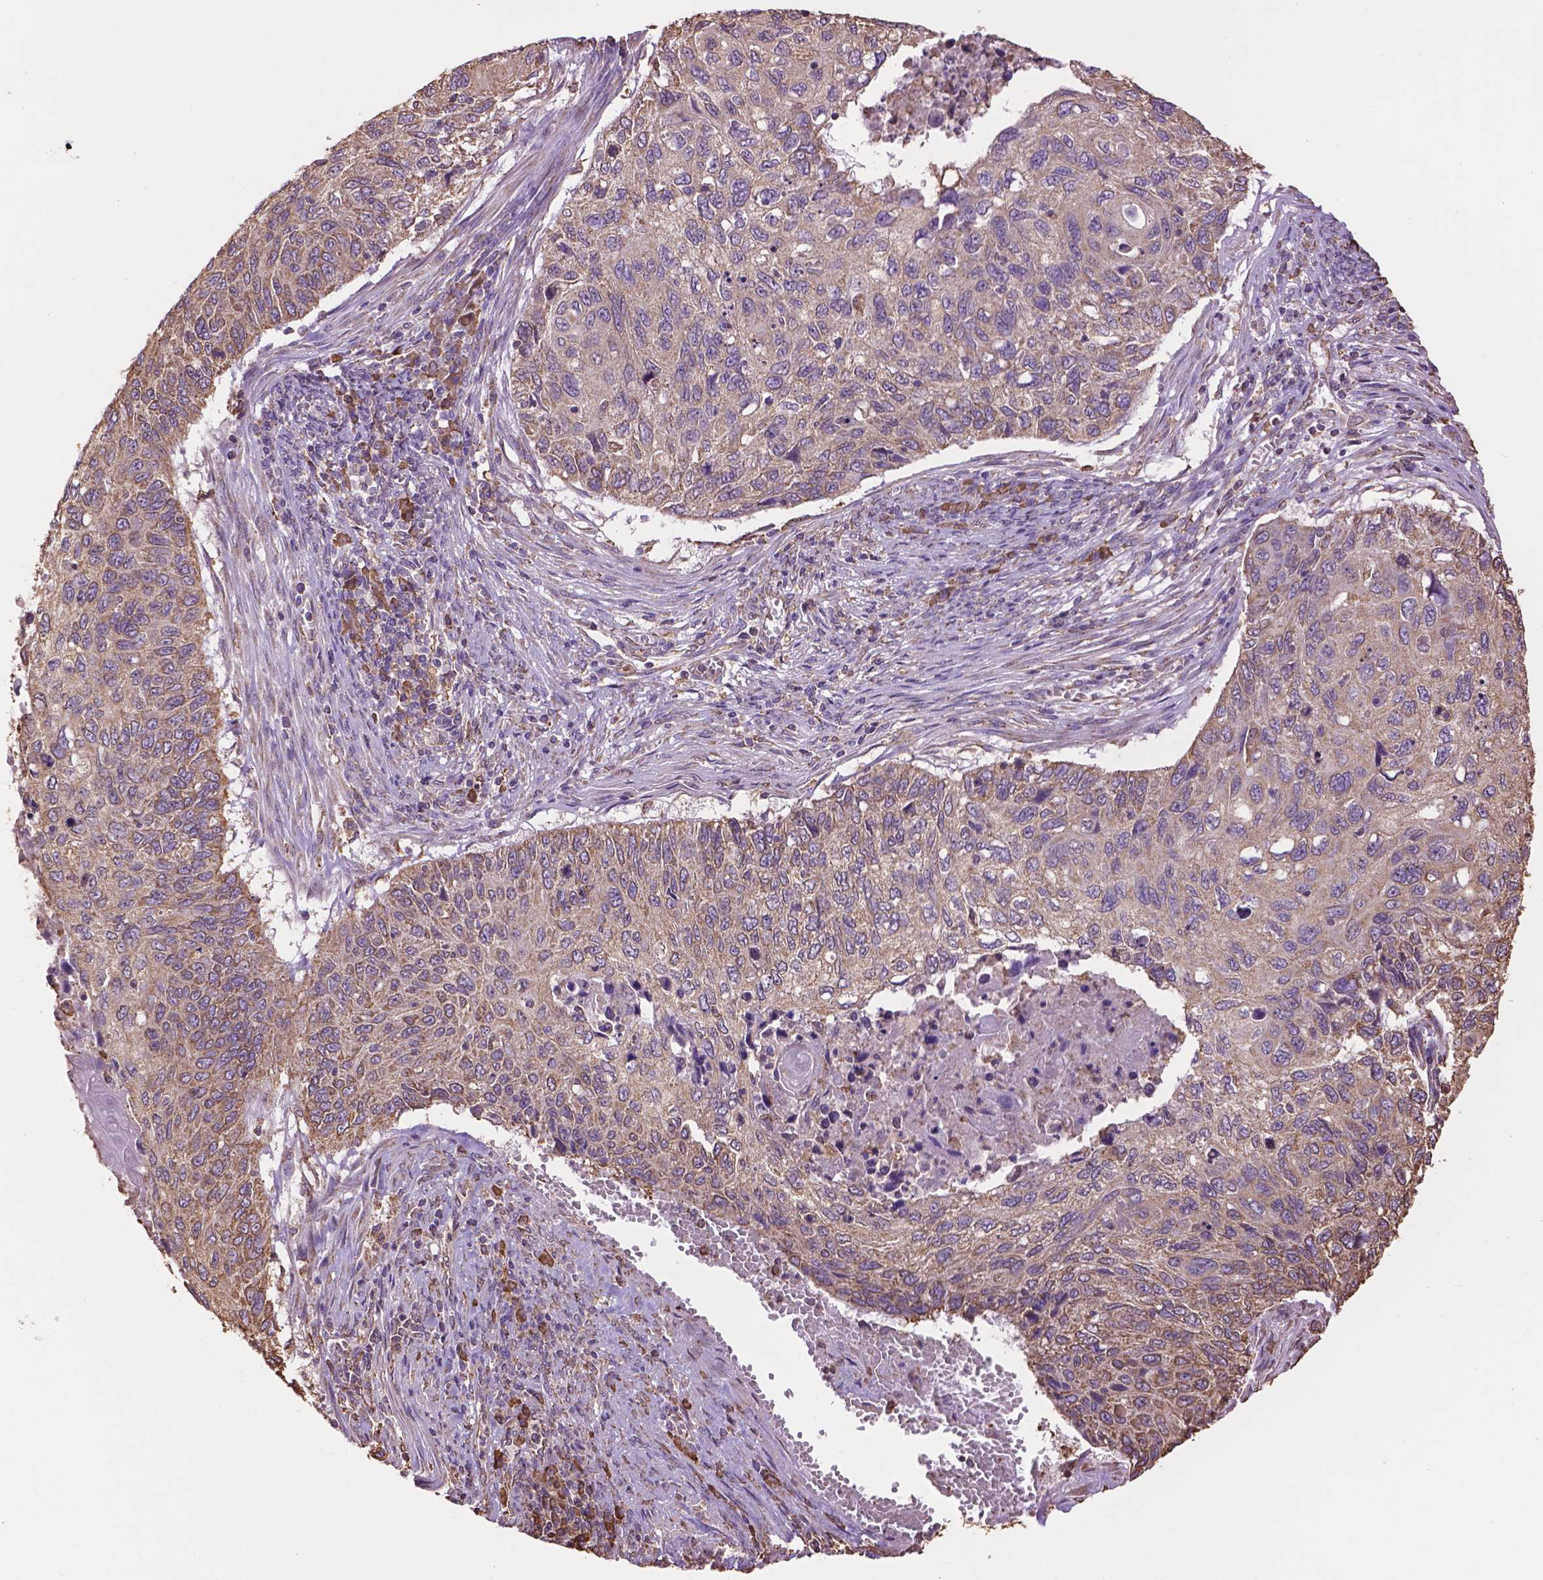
{"staining": {"intensity": "weak", "quantity": "25%-75%", "location": "cytoplasmic/membranous"}, "tissue": "cervical cancer", "cell_type": "Tumor cells", "image_type": "cancer", "snomed": [{"axis": "morphology", "description": "Squamous cell carcinoma, NOS"}, {"axis": "topography", "description": "Cervix"}], "caption": "Immunohistochemical staining of squamous cell carcinoma (cervical) reveals low levels of weak cytoplasmic/membranous protein expression in approximately 25%-75% of tumor cells.", "gene": "PPP2R5E", "patient": {"sex": "female", "age": 70}}